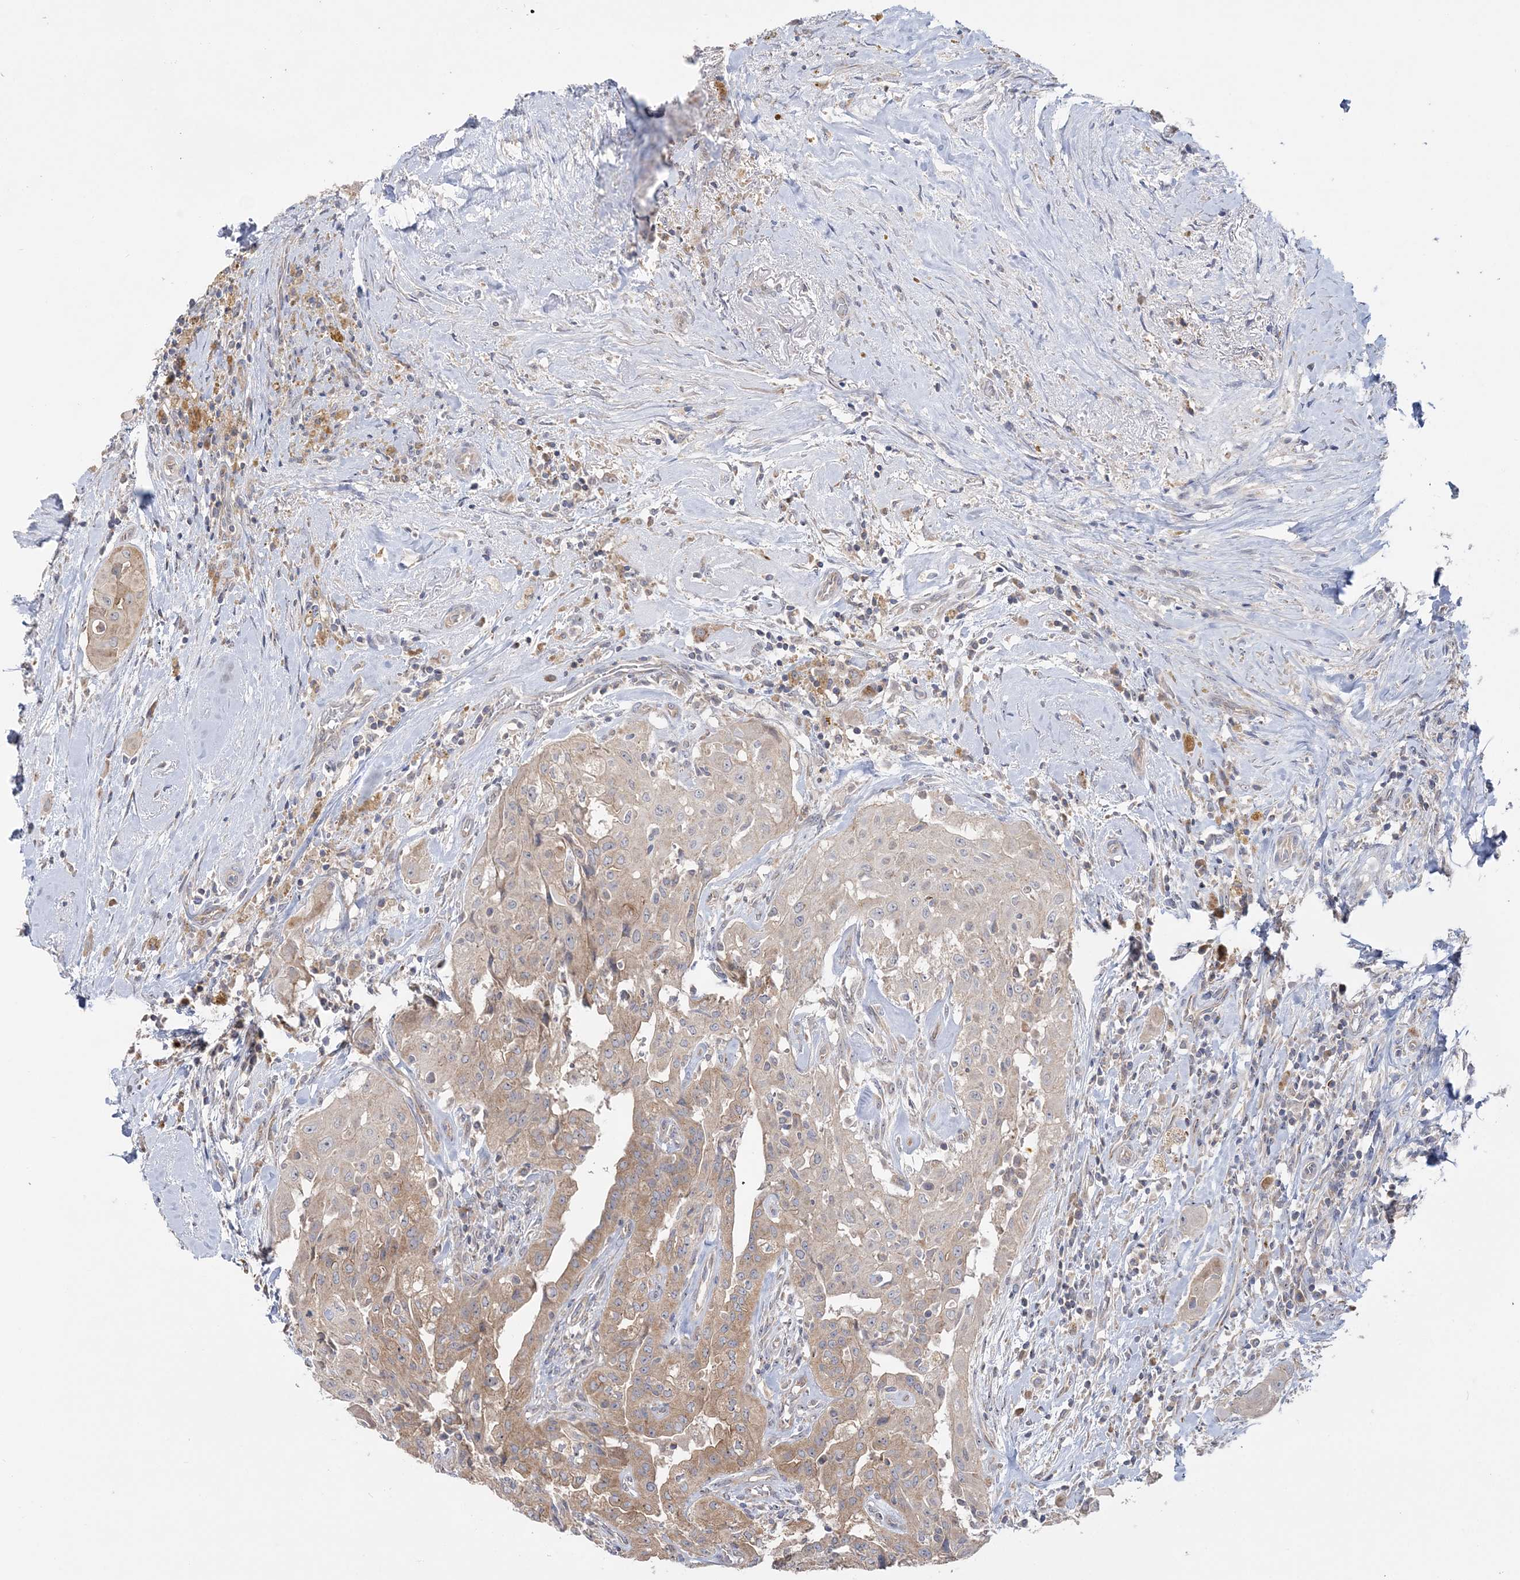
{"staining": {"intensity": "weak", "quantity": ">75%", "location": "cytoplasmic/membranous"}, "tissue": "thyroid cancer", "cell_type": "Tumor cells", "image_type": "cancer", "snomed": [{"axis": "morphology", "description": "Papillary adenocarcinoma, NOS"}, {"axis": "topography", "description": "Thyroid gland"}], "caption": "This is an image of immunohistochemistry (IHC) staining of thyroid cancer, which shows weak expression in the cytoplasmic/membranous of tumor cells.", "gene": "MMADHC", "patient": {"sex": "female", "age": 59}}